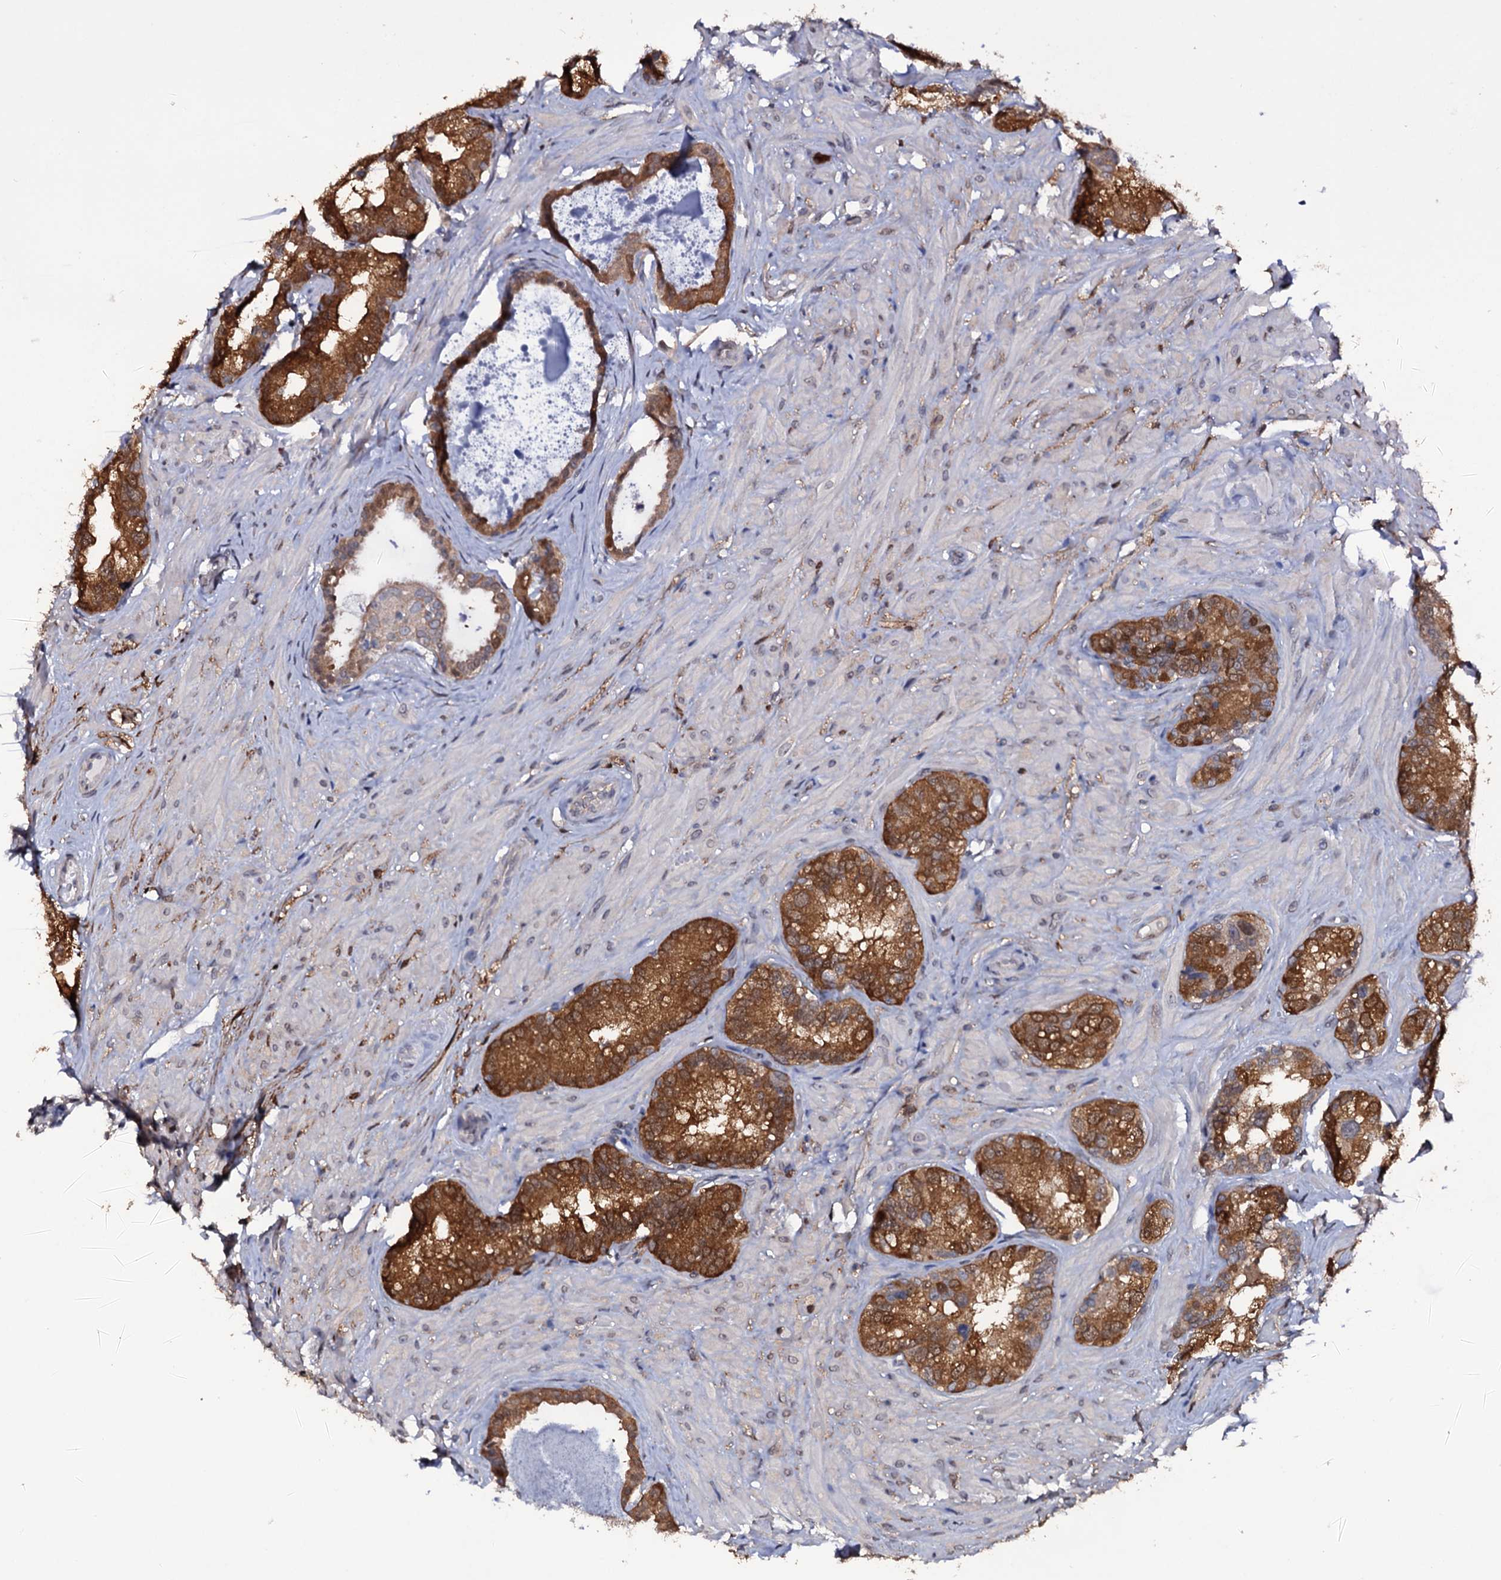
{"staining": {"intensity": "strong", "quantity": "25%-75%", "location": "cytoplasmic/membranous"}, "tissue": "seminal vesicle", "cell_type": "Glandular cells", "image_type": "normal", "snomed": [{"axis": "morphology", "description": "Normal tissue, NOS"}, {"axis": "topography", "description": "Seminal veicle"}, {"axis": "topography", "description": "Peripheral nerve tissue"}], "caption": "Seminal vesicle was stained to show a protein in brown. There is high levels of strong cytoplasmic/membranous expression in about 25%-75% of glandular cells. Using DAB (brown) and hematoxylin (blue) stains, captured at high magnification using brightfield microscopy.", "gene": "CRYL1", "patient": {"sex": "male", "age": 67}}